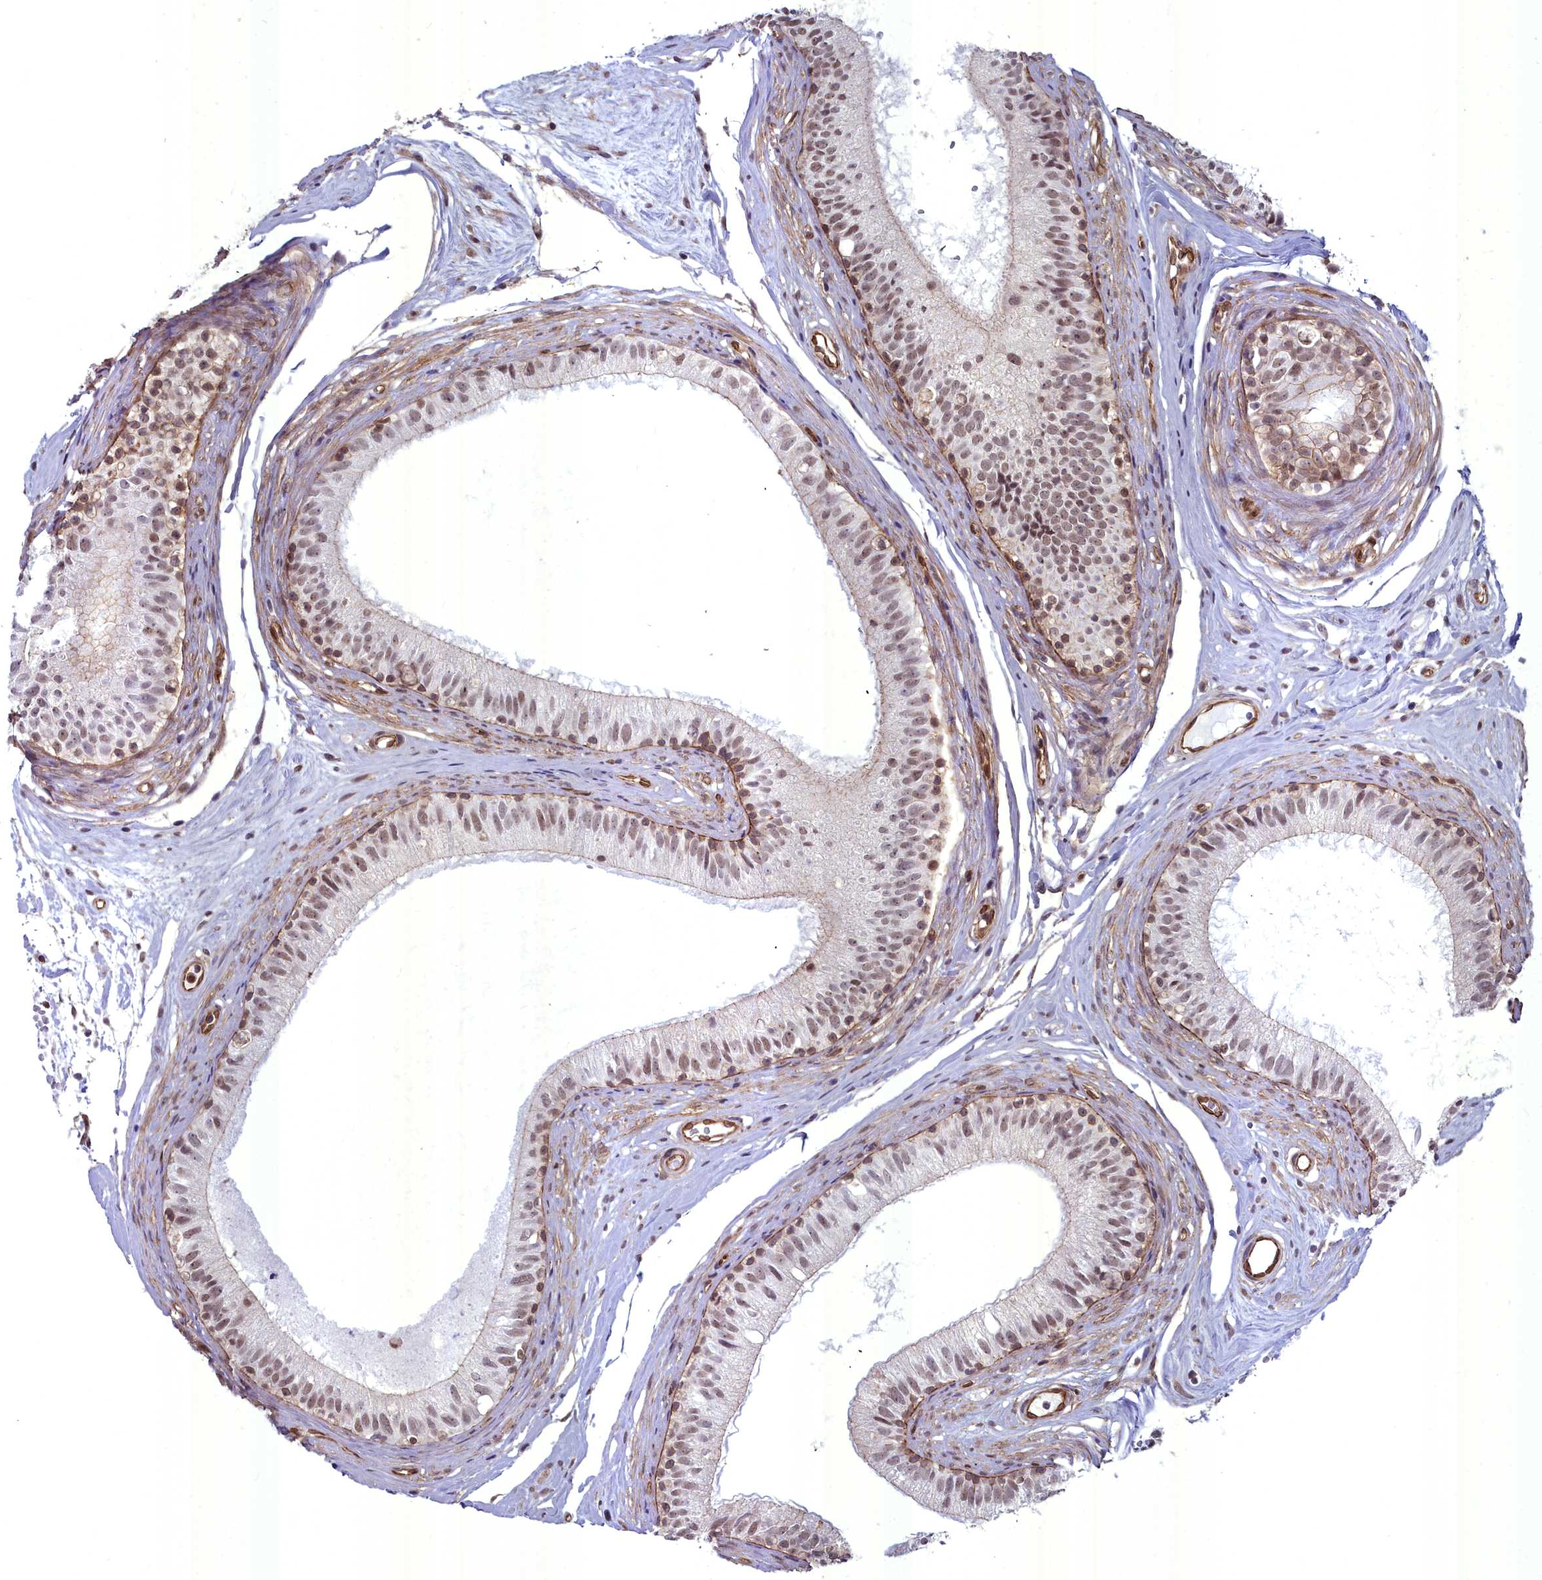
{"staining": {"intensity": "moderate", "quantity": "25%-75%", "location": "nuclear"}, "tissue": "epididymis", "cell_type": "Glandular cells", "image_type": "normal", "snomed": [{"axis": "morphology", "description": "Normal tissue, NOS"}, {"axis": "topography", "description": "Epididymis"}], "caption": "Glandular cells show medium levels of moderate nuclear positivity in about 25%-75% of cells in unremarkable human epididymis. (DAB IHC with brightfield microscopy, high magnification).", "gene": "YJU2", "patient": {"sex": "male", "age": 74}}